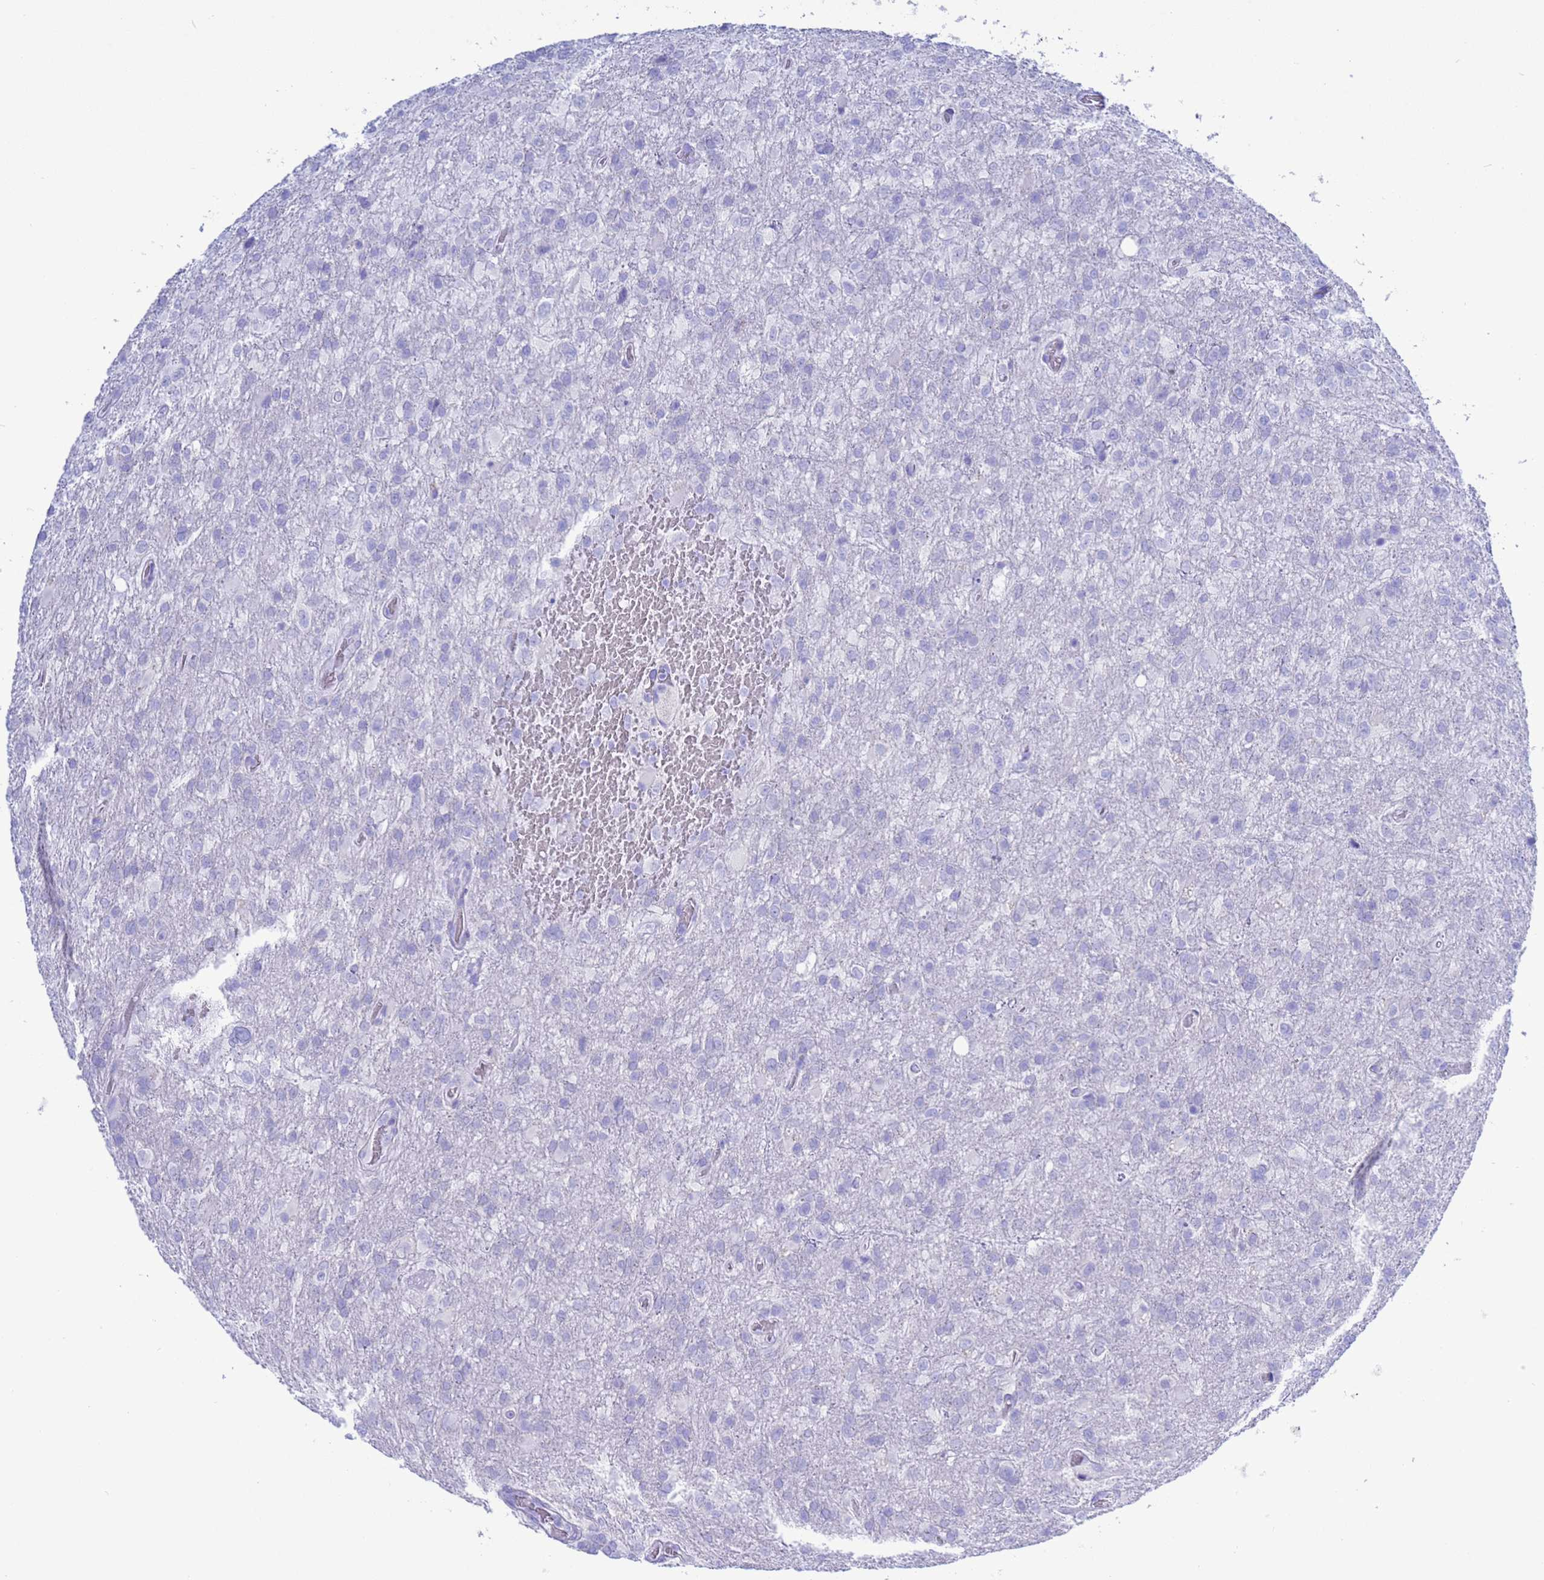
{"staining": {"intensity": "negative", "quantity": "none", "location": "none"}, "tissue": "glioma", "cell_type": "Tumor cells", "image_type": "cancer", "snomed": [{"axis": "morphology", "description": "Glioma, malignant, High grade"}, {"axis": "topography", "description": "Brain"}], "caption": "High magnification brightfield microscopy of malignant glioma (high-grade) stained with DAB (3,3'-diaminobenzidine) (brown) and counterstained with hematoxylin (blue): tumor cells show no significant expression. (Immunohistochemistry, brightfield microscopy, high magnification).", "gene": "GSTM1", "patient": {"sex": "female", "age": 74}}